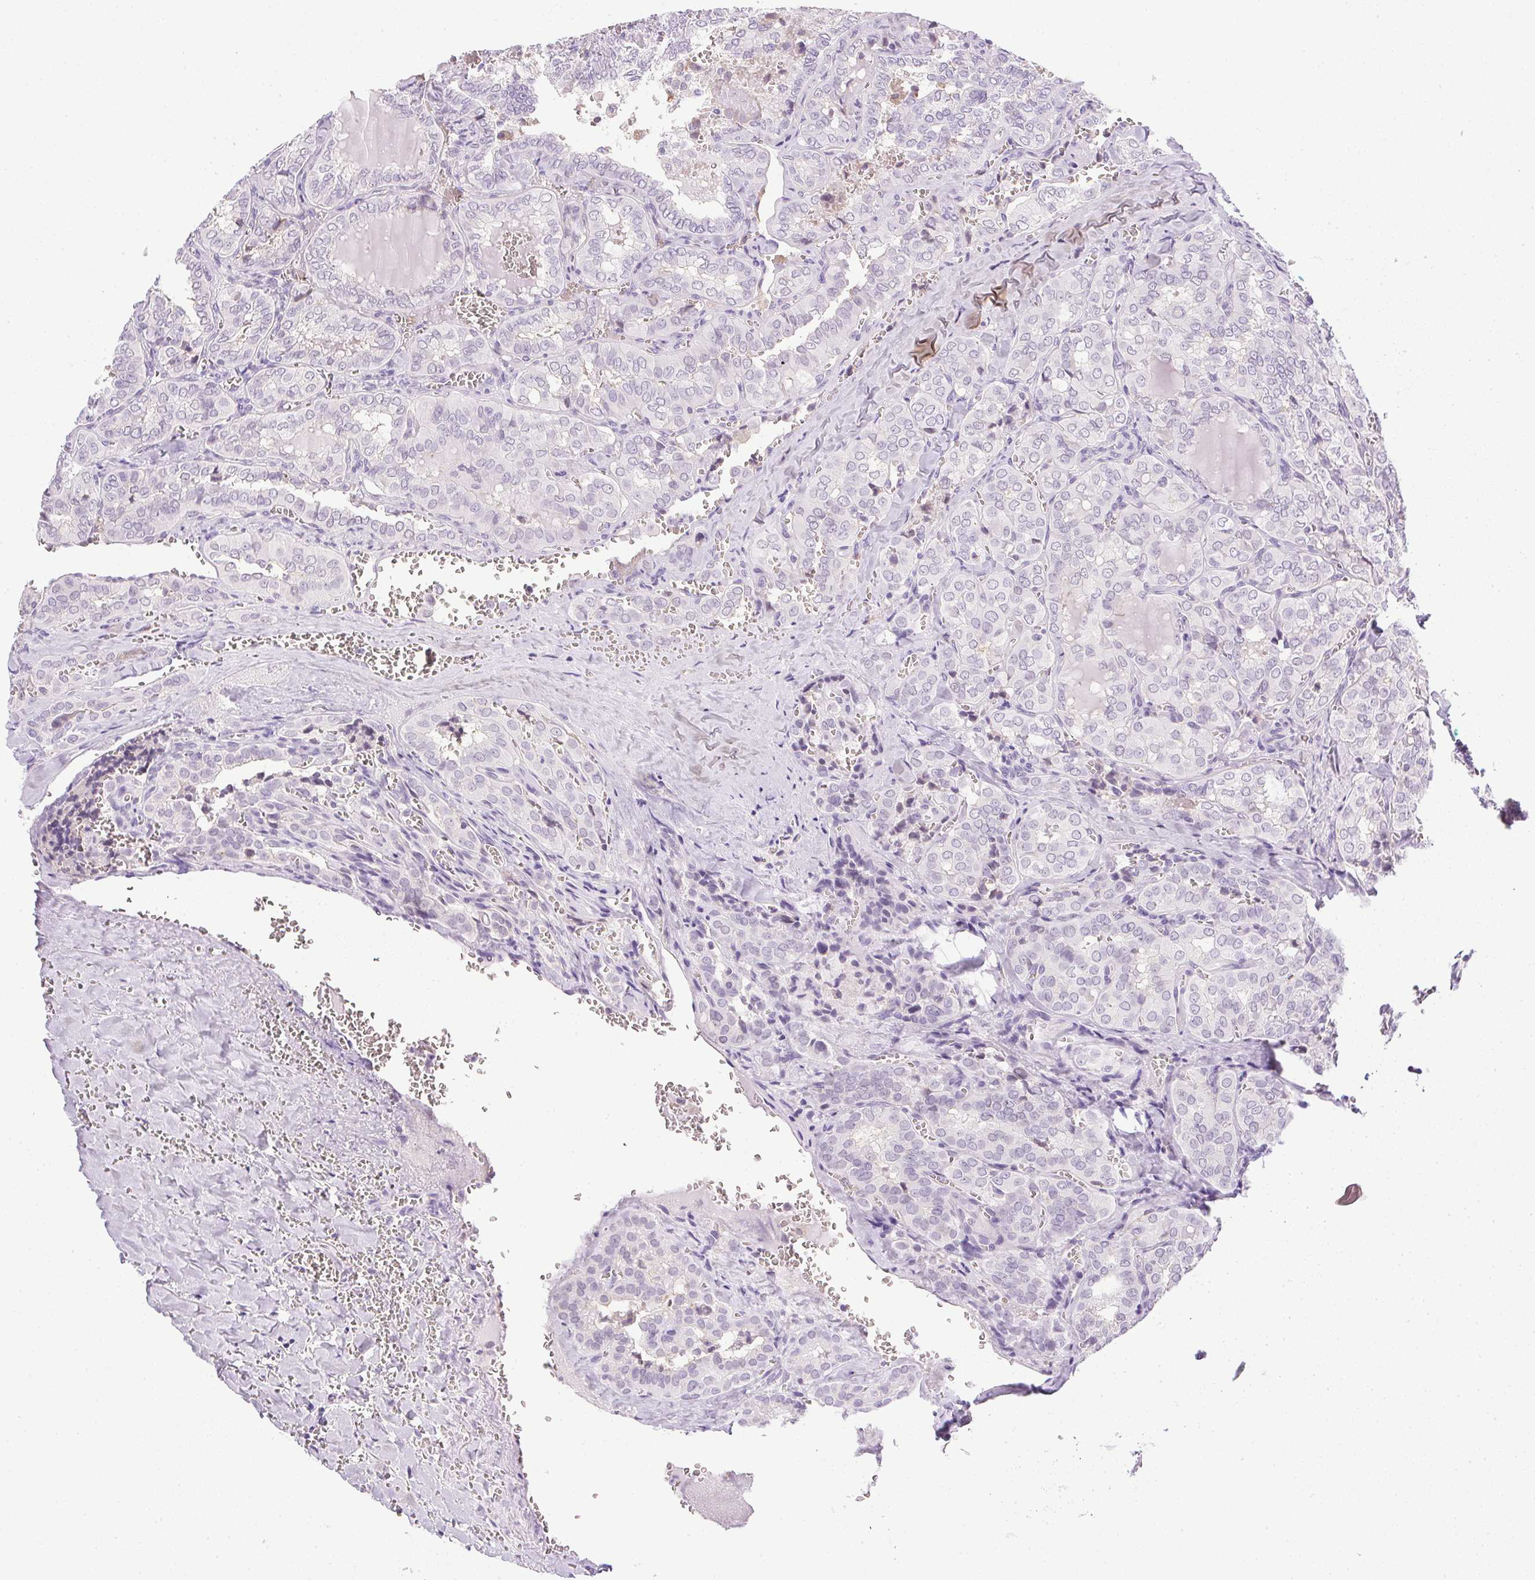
{"staining": {"intensity": "negative", "quantity": "none", "location": "none"}, "tissue": "thyroid cancer", "cell_type": "Tumor cells", "image_type": "cancer", "snomed": [{"axis": "morphology", "description": "Papillary adenocarcinoma, NOS"}, {"axis": "topography", "description": "Thyroid gland"}], "caption": "An IHC histopathology image of thyroid cancer is shown. There is no staining in tumor cells of thyroid cancer.", "gene": "PRL", "patient": {"sex": "female", "age": 41}}